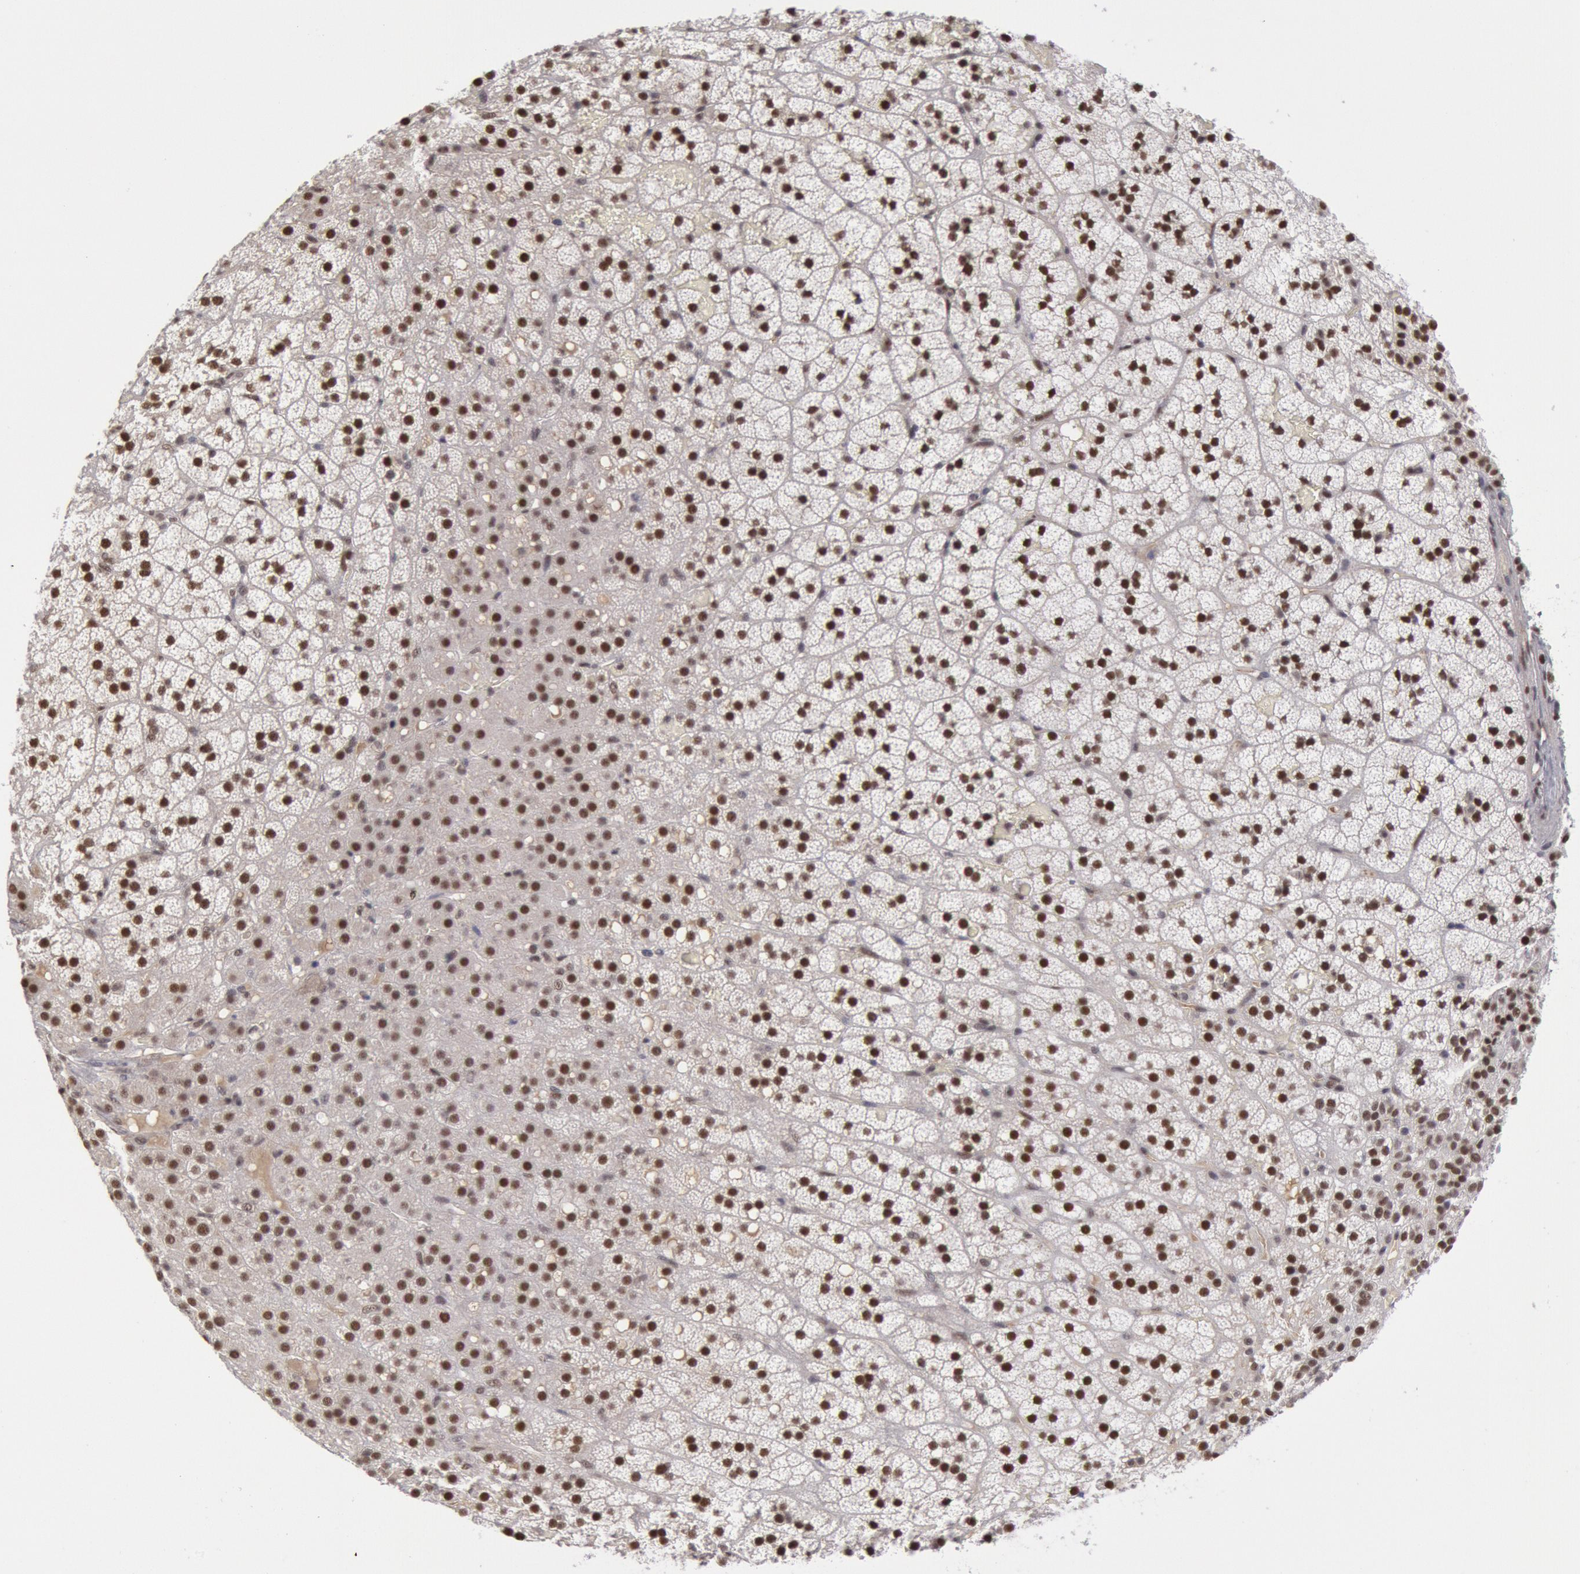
{"staining": {"intensity": "moderate", "quantity": ">75%", "location": "nuclear"}, "tissue": "adrenal gland", "cell_type": "Glandular cells", "image_type": "normal", "snomed": [{"axis": "morphology", "description": "Normal tissue, NOS"}, {"axis": "topography", "description": "Adrenal gland"}], "caption": "Protein analysis of normal adrenal gland shows moderate nuclear staining in approximately >75% of glandular cells.", "gene": "PPP4R3B", "patient": {"sex": "male", "age": 35}}